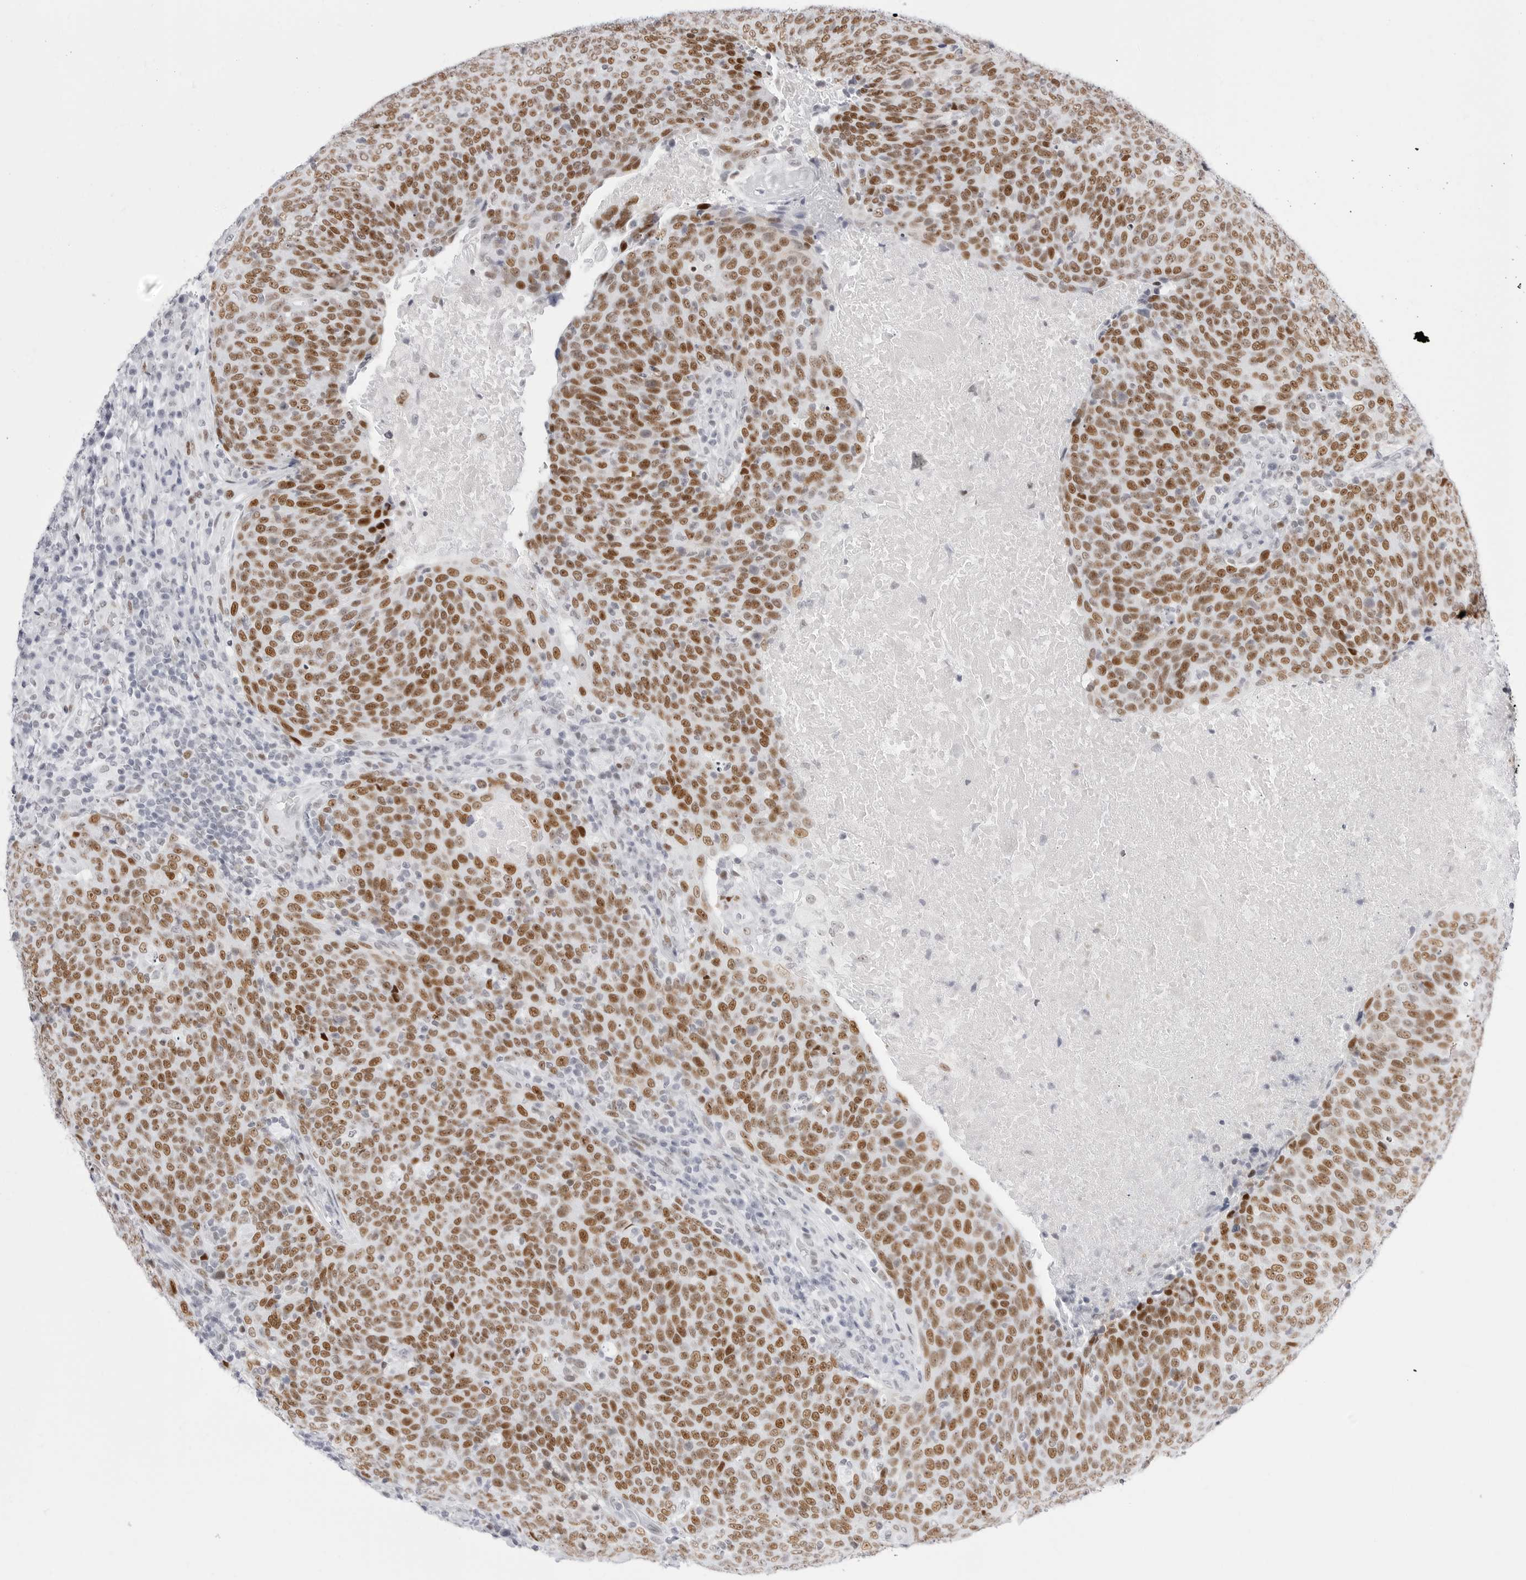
{"staining": {"intensity": "moderate", "quantity": ">75%", "location": "nuclear"}, "tissue": "head and neck cancer", "cell_type": "Tumor cells", "image_type": "cancer", "snomed": [{"axis": "morphology", "description": "Squamous cell carcinoma, NOS"}, {"axis": "morphology", "description": "Squamous cell carcinoma, metastatic, NOS"}, {"axis": "topography", "description": "Lymph node"}, {"axis": "topography", "description": "Head-Neck"}], "caption": "Immunohistochemical staining of head and neck cancer (metastatic squamous cell carcinoma) demonstrates moderate nuclear protein staining in about >75% of tumor cells.", "gene": "NASP", "patient": {"sex": "male", "age": 62}}